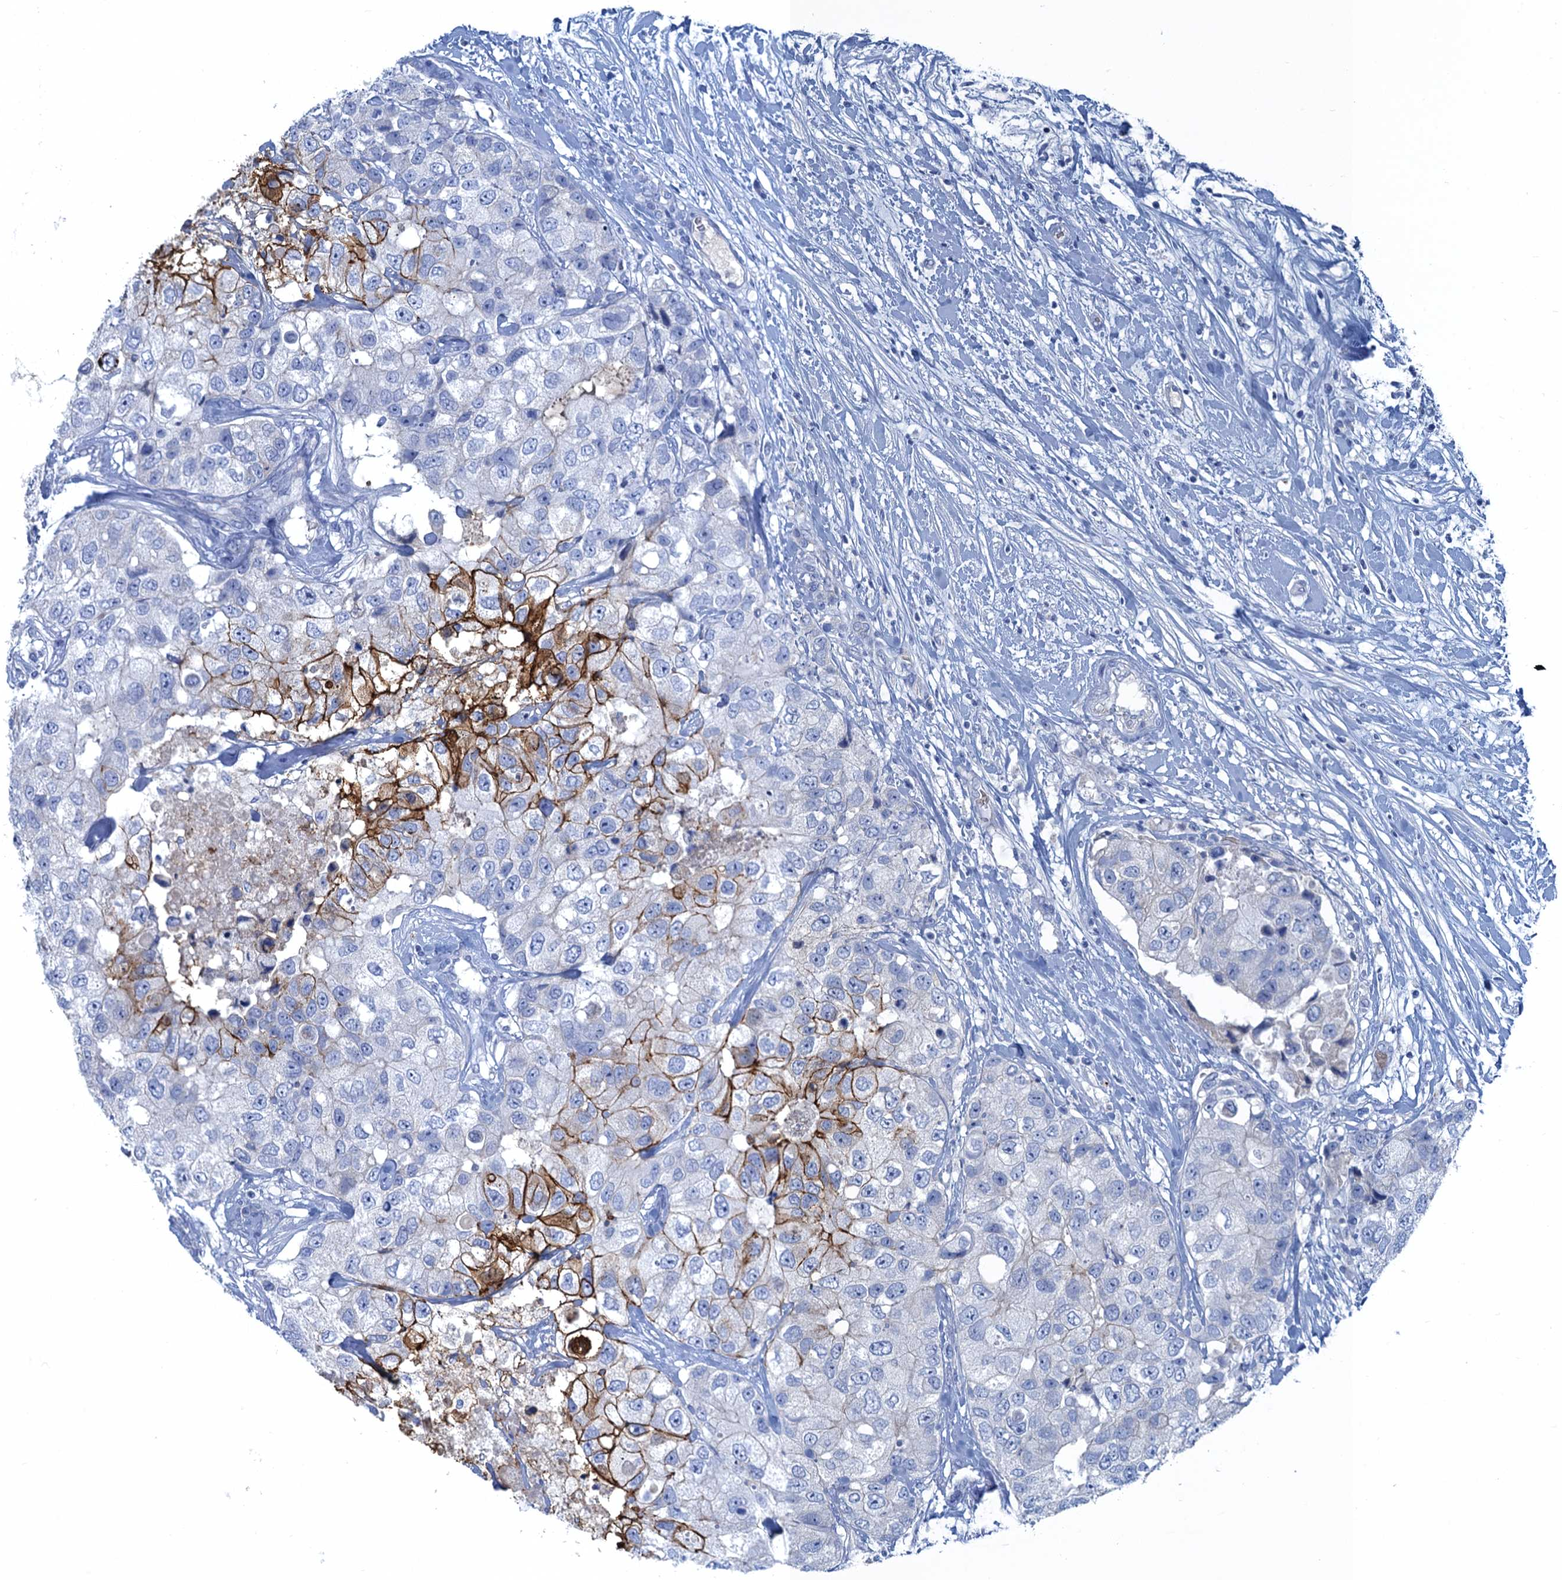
{"staining": {"intensity": "strong", "quantity": "<25%", "location": "cytoplasmic/membranous"}, "tissue": "breast cancer", "cell_type": "Tumor cells", "image_type": "cancer", "snomed": [{"axis": "morphology", "description": "Duct carcinoma"}, {"axis": "topography", "description": "Breast"}], "caption": "Breast cancer stained with a brown dye shows strong cytoplasmic/membranous positive staining in about <25% of tumor cells.", "gene": "MYADML2", "patient": {"sex": "female", "age": 62}}